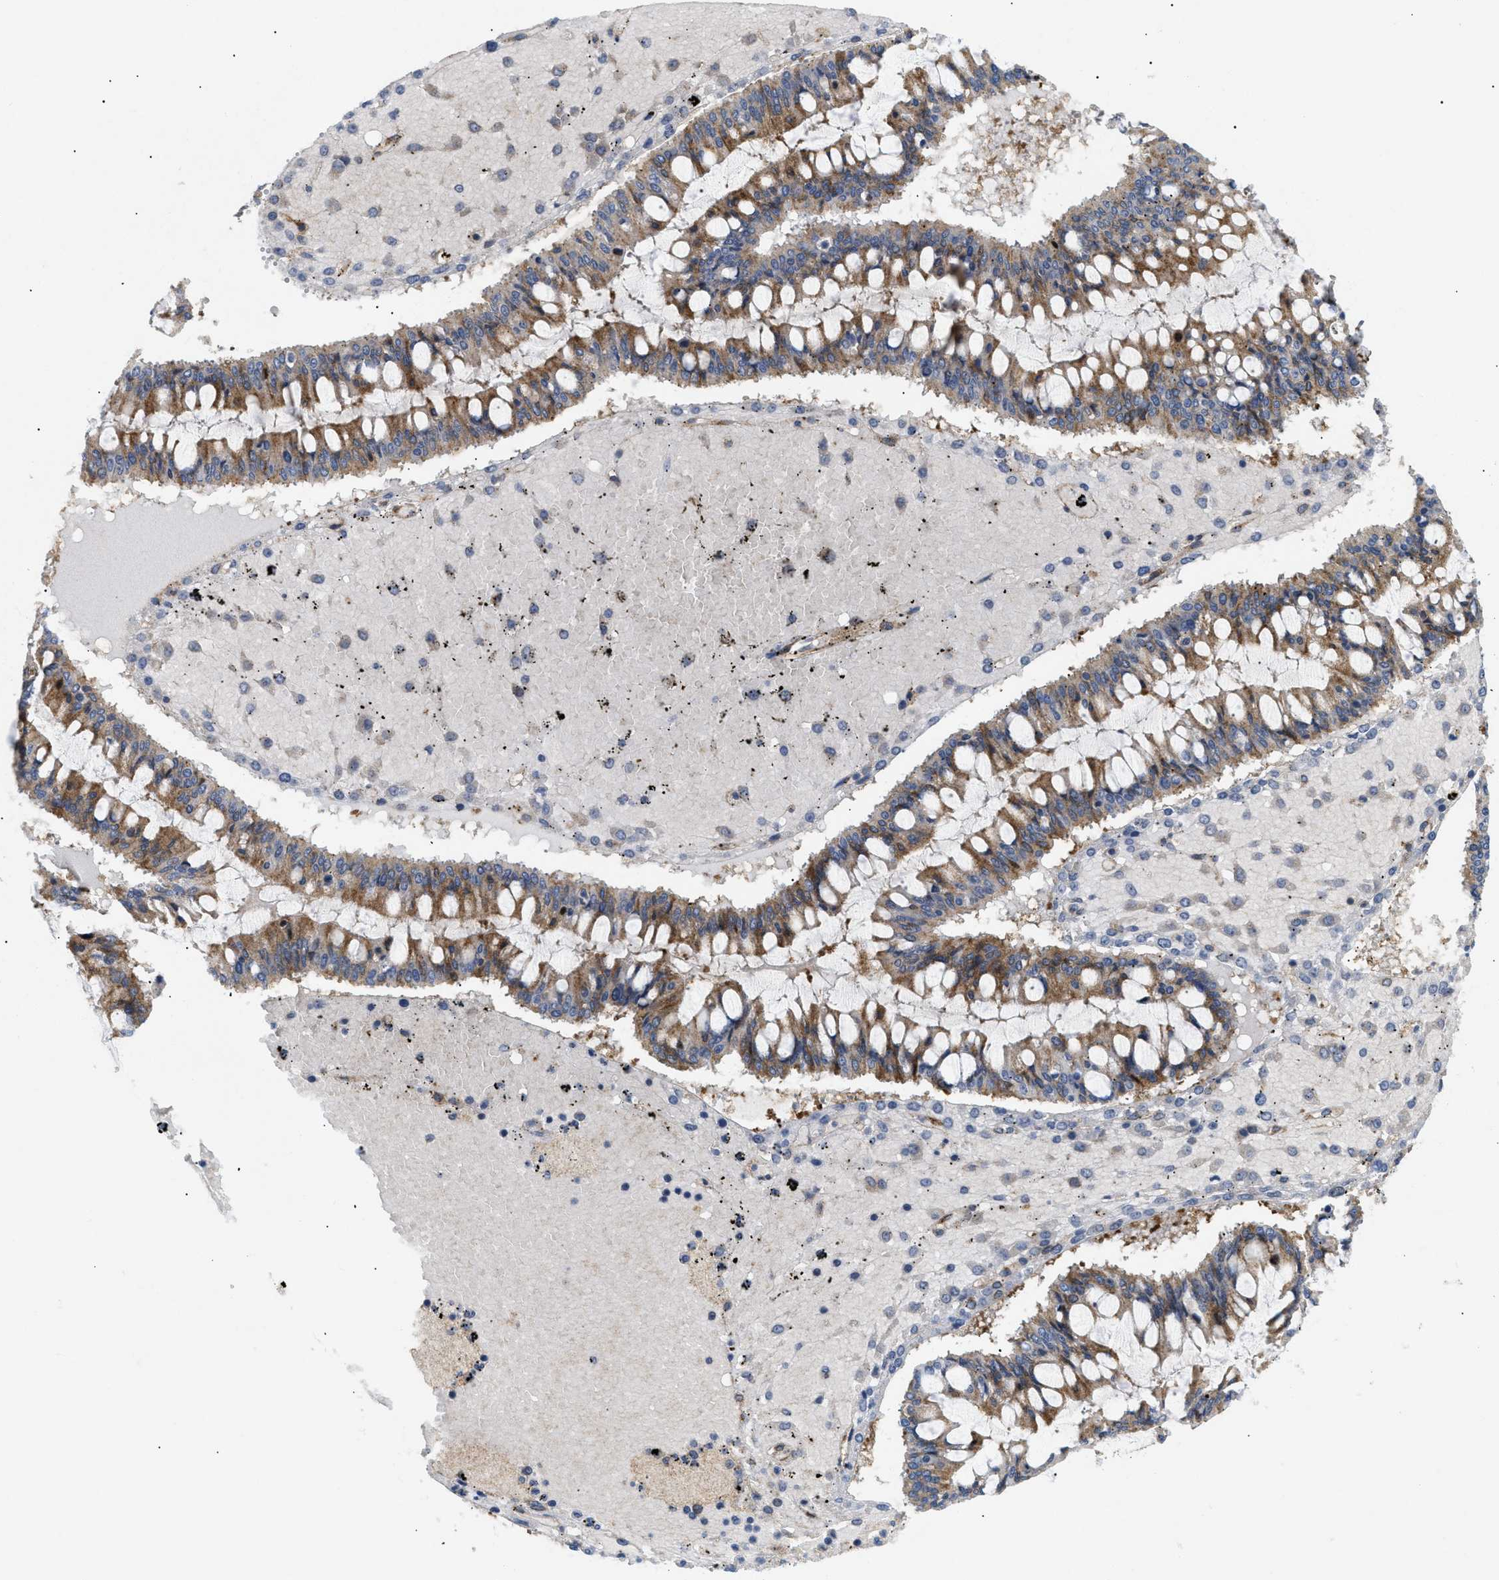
{"staining": {"intensity": "moderate", "quantity": ">75%", "location": "cytoplasmic/membranous"}, "tissue": "ovarian cancer", "cell_type": "Tumor cells", "image_type": "cancer", "snomed": [{"axis": "morphology", "description": "Cystadenocarcinoma, mucinous, NOS"}, {"axis": "topography", "description": "Ovary"}], "caption": "IHC of human ovarian cancer (mucinous cystadenocarcinoma) demonstrates medium levels of moderate cytoplasmic/membranous positivity in approximately >75% of tumor cells. IHC stains the protein in brown and the nuclei are stained blue.", "gene": "DCTN4", "patient": {"sex": "female", "age": 73}}